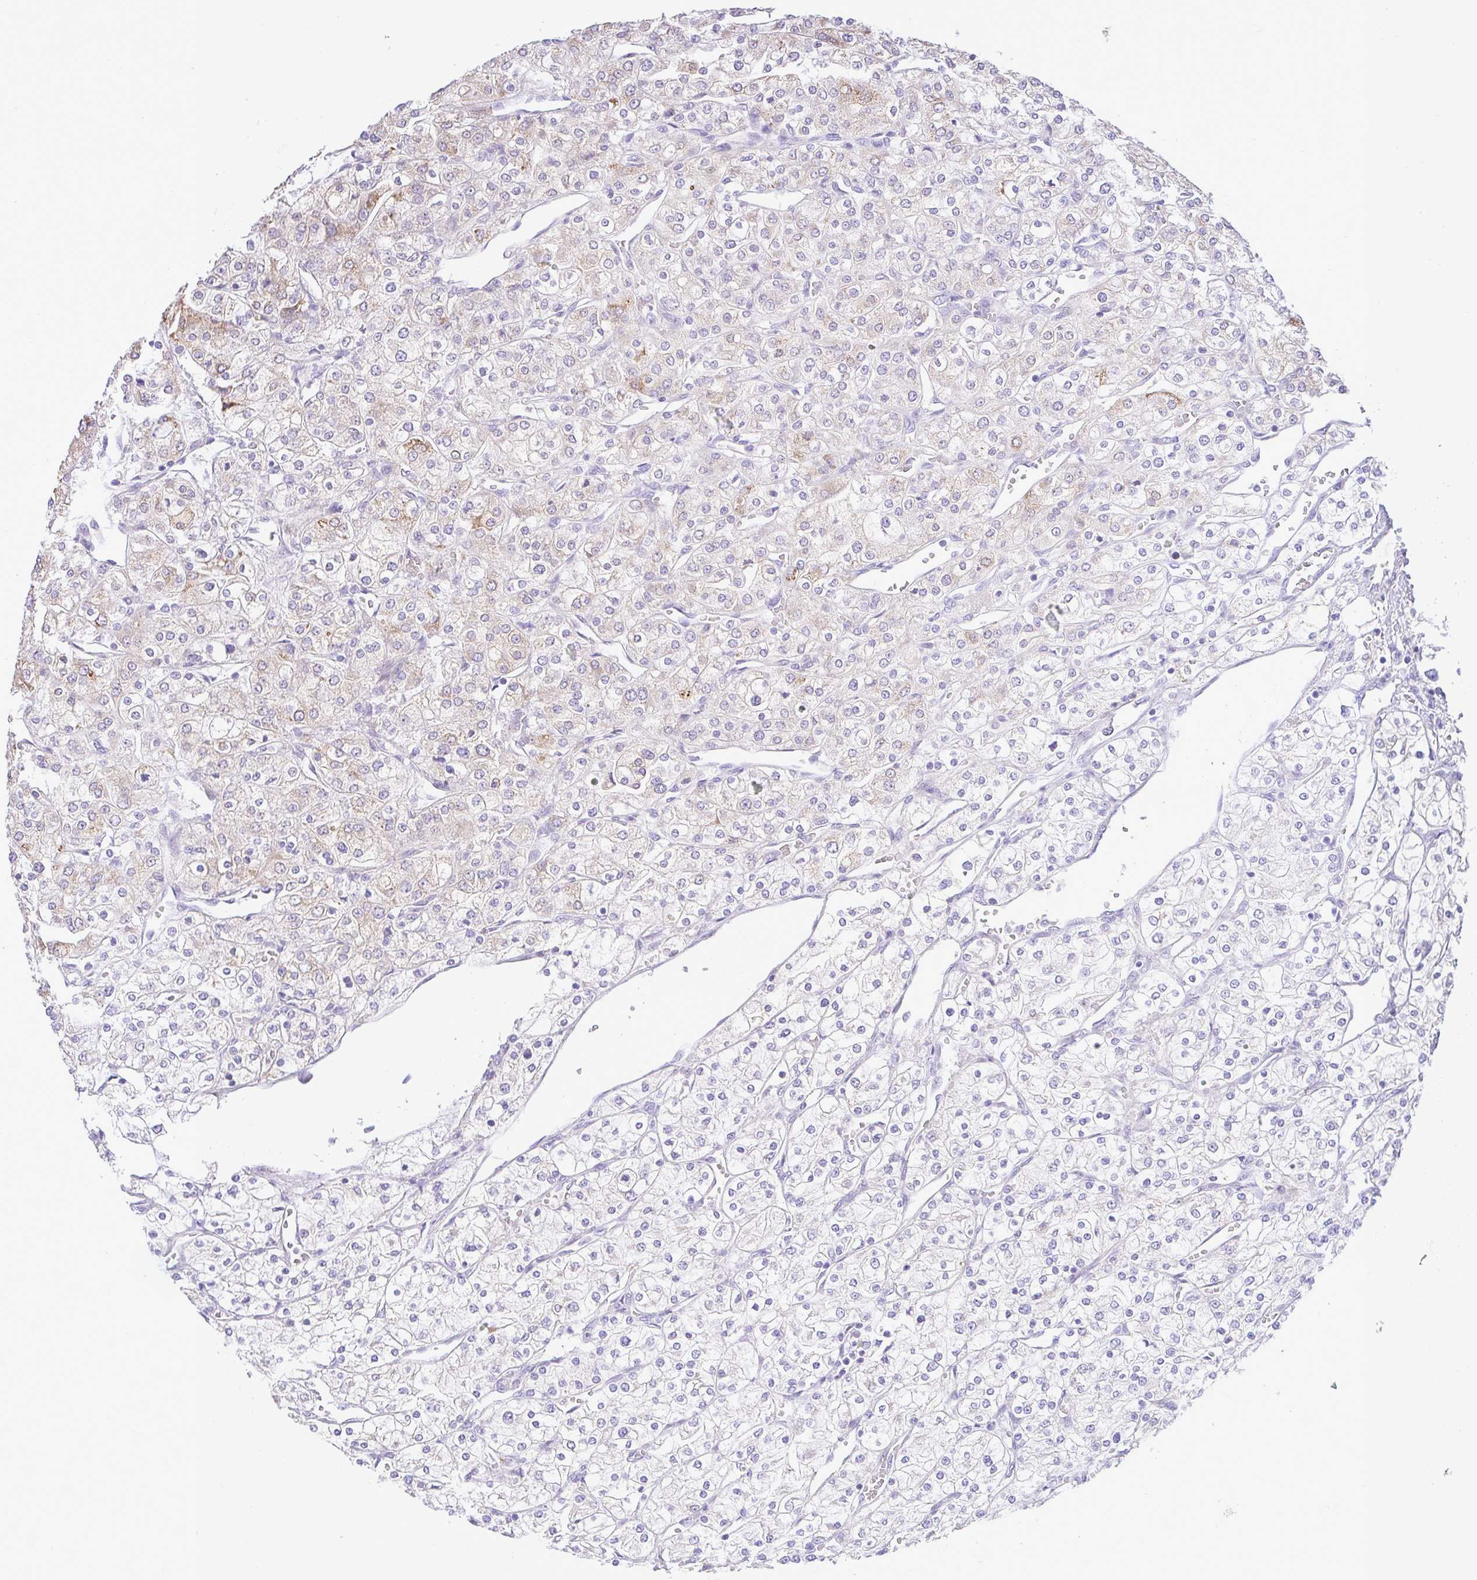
{"staining": {"intensity": "moderate", "quantity": "<25%", "location": "cytoplasmic/membranous"}, "tissue": "renal cancer", "cell_type": "Tumor cells", "image_type": "cancer", "snomed": [{"axis": "morphology", "description": "Adenocarcinoma, NOS"}, {"axis": "topography", "description": "Kidney"}], "caption": "This image displays IHC staining of renal adenocarcinoma, with low moderate cytoplasmic/membranous positivity in about <25% of tumor cells.", "gene": "EEF1A2", "patient": {"sex": "male", "age": 80}}